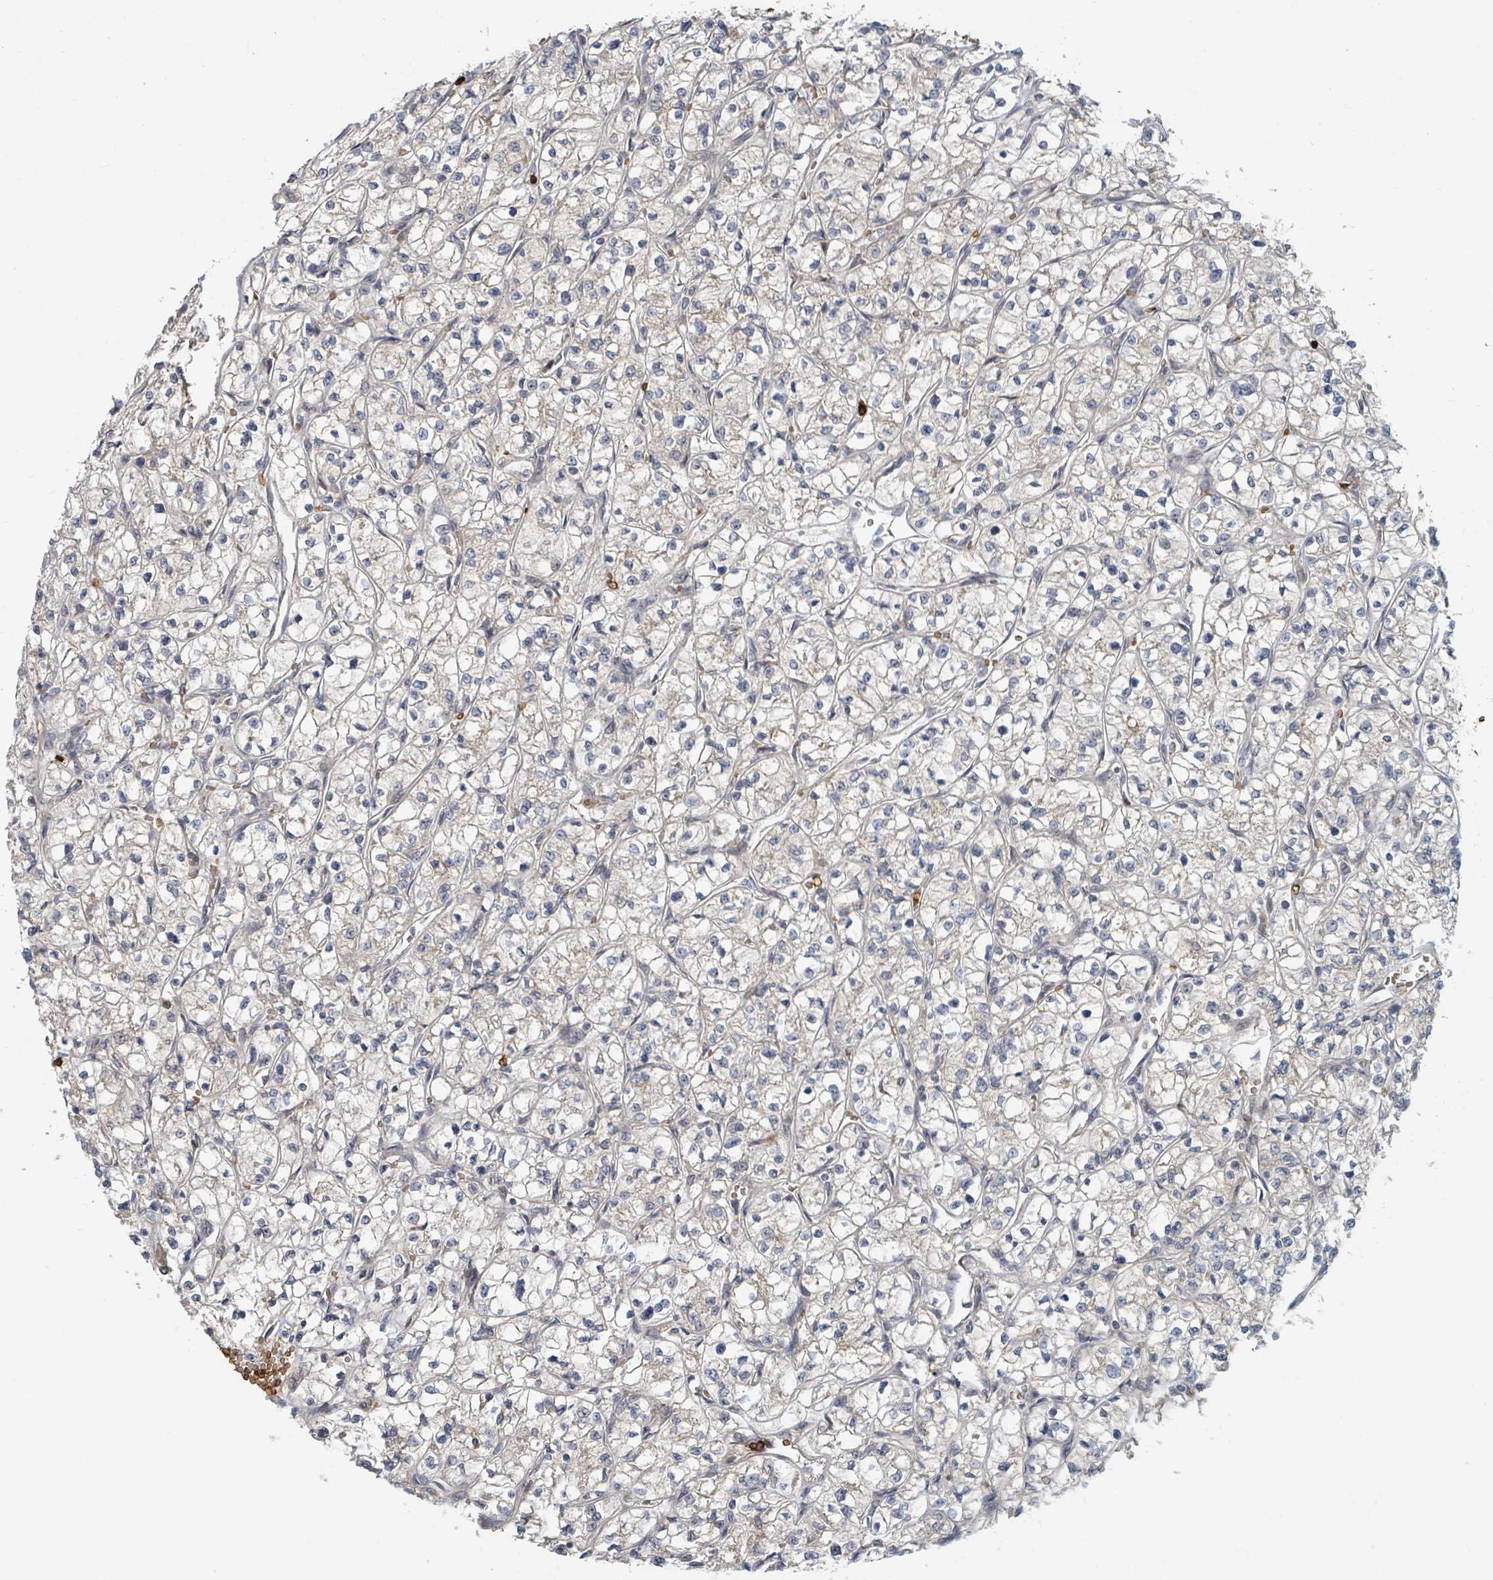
{"staining": {"intensity": "negative", "quantity": "none", "location": "none"}, "tissue": "renal cancer", "cell_type": "Tumor cells", "image_type": "cancer", "snomed": [{"axis": "morphology", "description": "Adenocarcinoma, NOS"}, {"axis": "topography", "description": "Kidney"}], "caption": "This is a image of IHC staining of renal cancer, which shows no staining in tumor cells.", "gene": "TRPC4AP", "patient": {"sex": "female", "age": 64}}